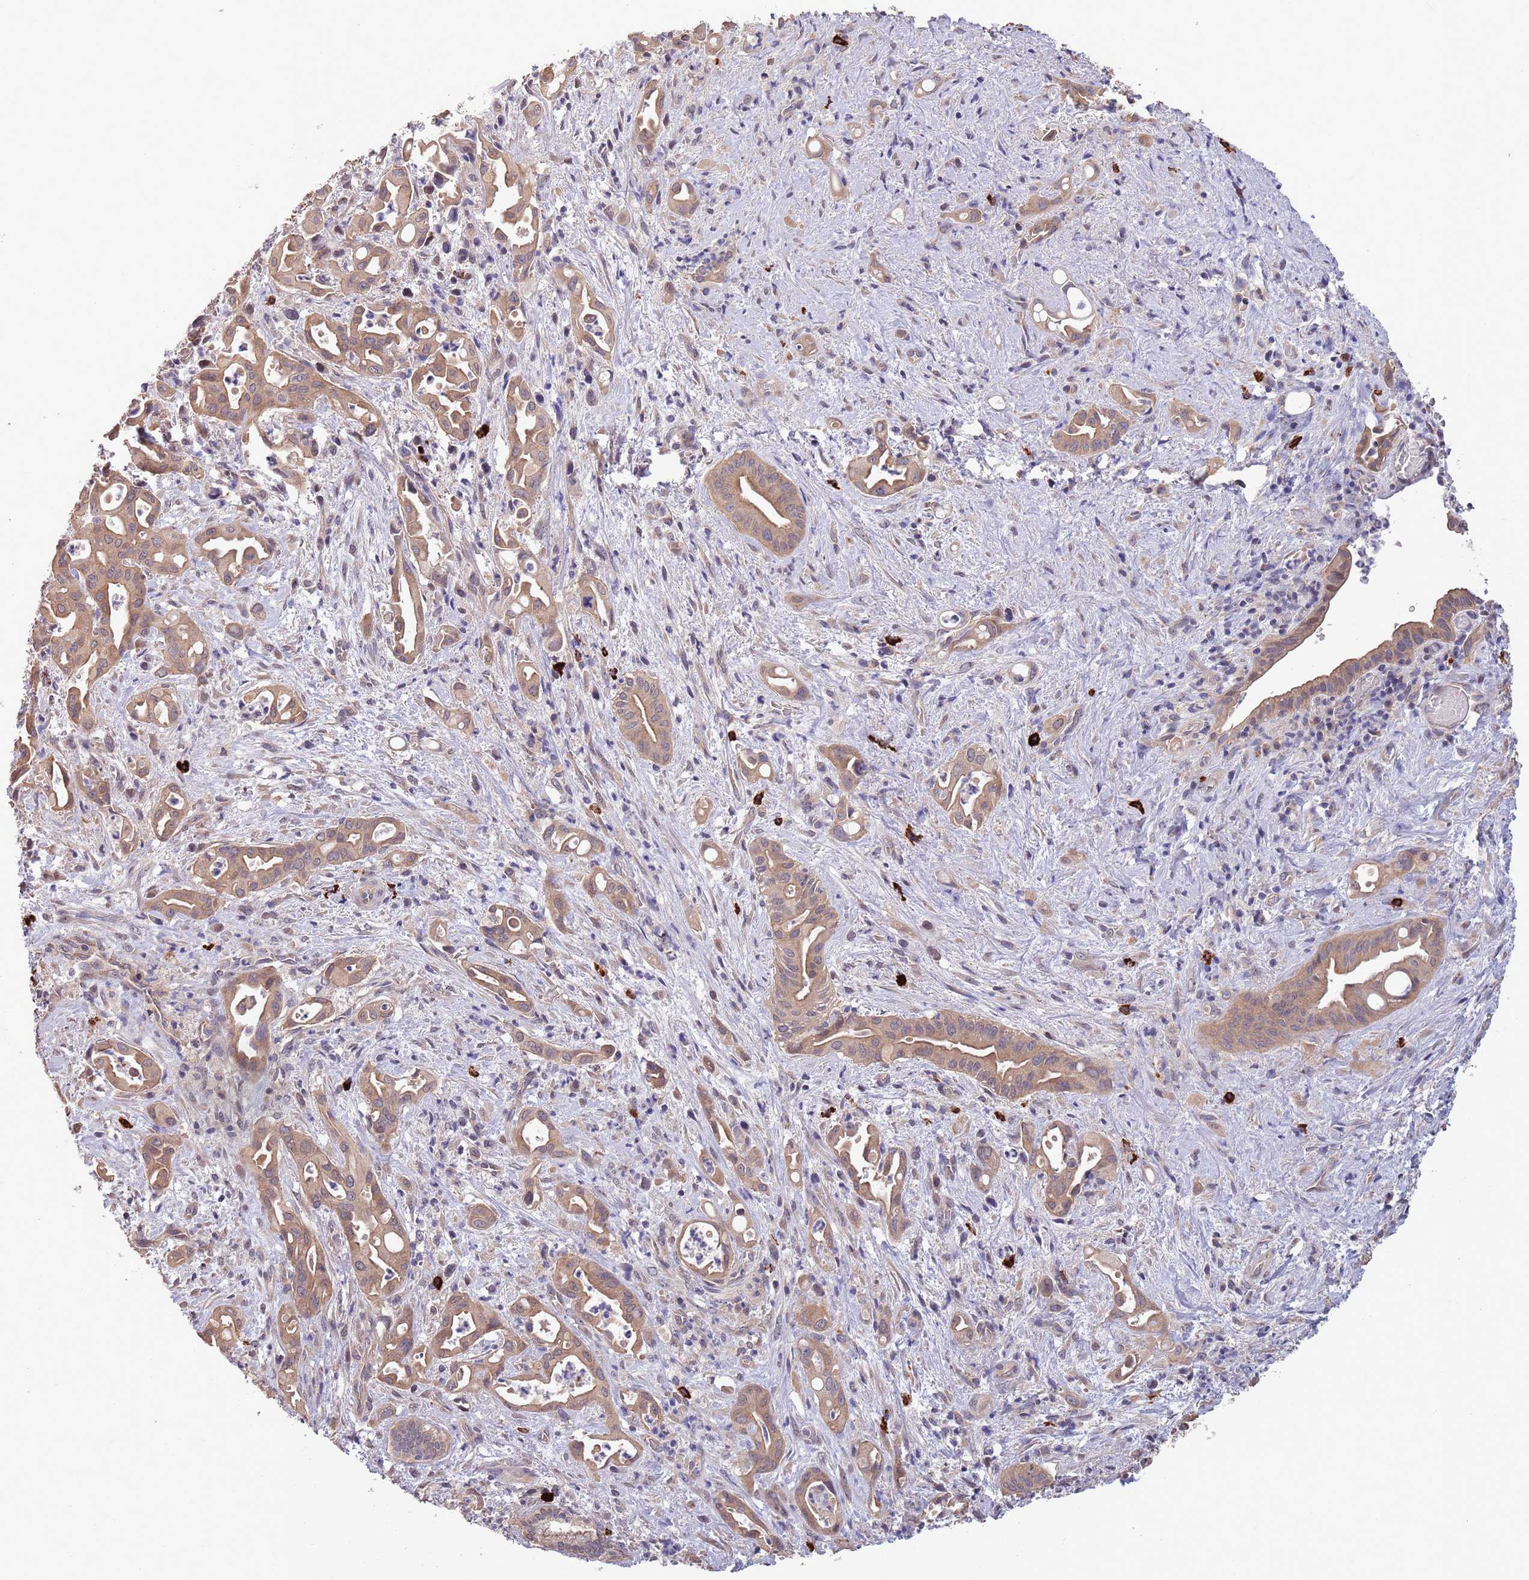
{"staining": {"intensity": "moderate", "quantity": ">75%", "location": "cytoplasmic/membranous"}, "tissue": "liver cancer", "cell_type": "Tumor cells", "image_type": "cancer", "snomed": [{"axis": "morphology", "description": "Cholangiocarcinoma"}, {"axis": "topography", "description": "Liver"}], "caption": "About >75% of tumor cells in human cholangiocarcinoma (liver) exhibit moderate cytoplasmic/membranous protein expression as visualized by brown immunohistochemical staining.", "gene": "MARVELD2", "patient": {"sex": "female", "age": 68}}